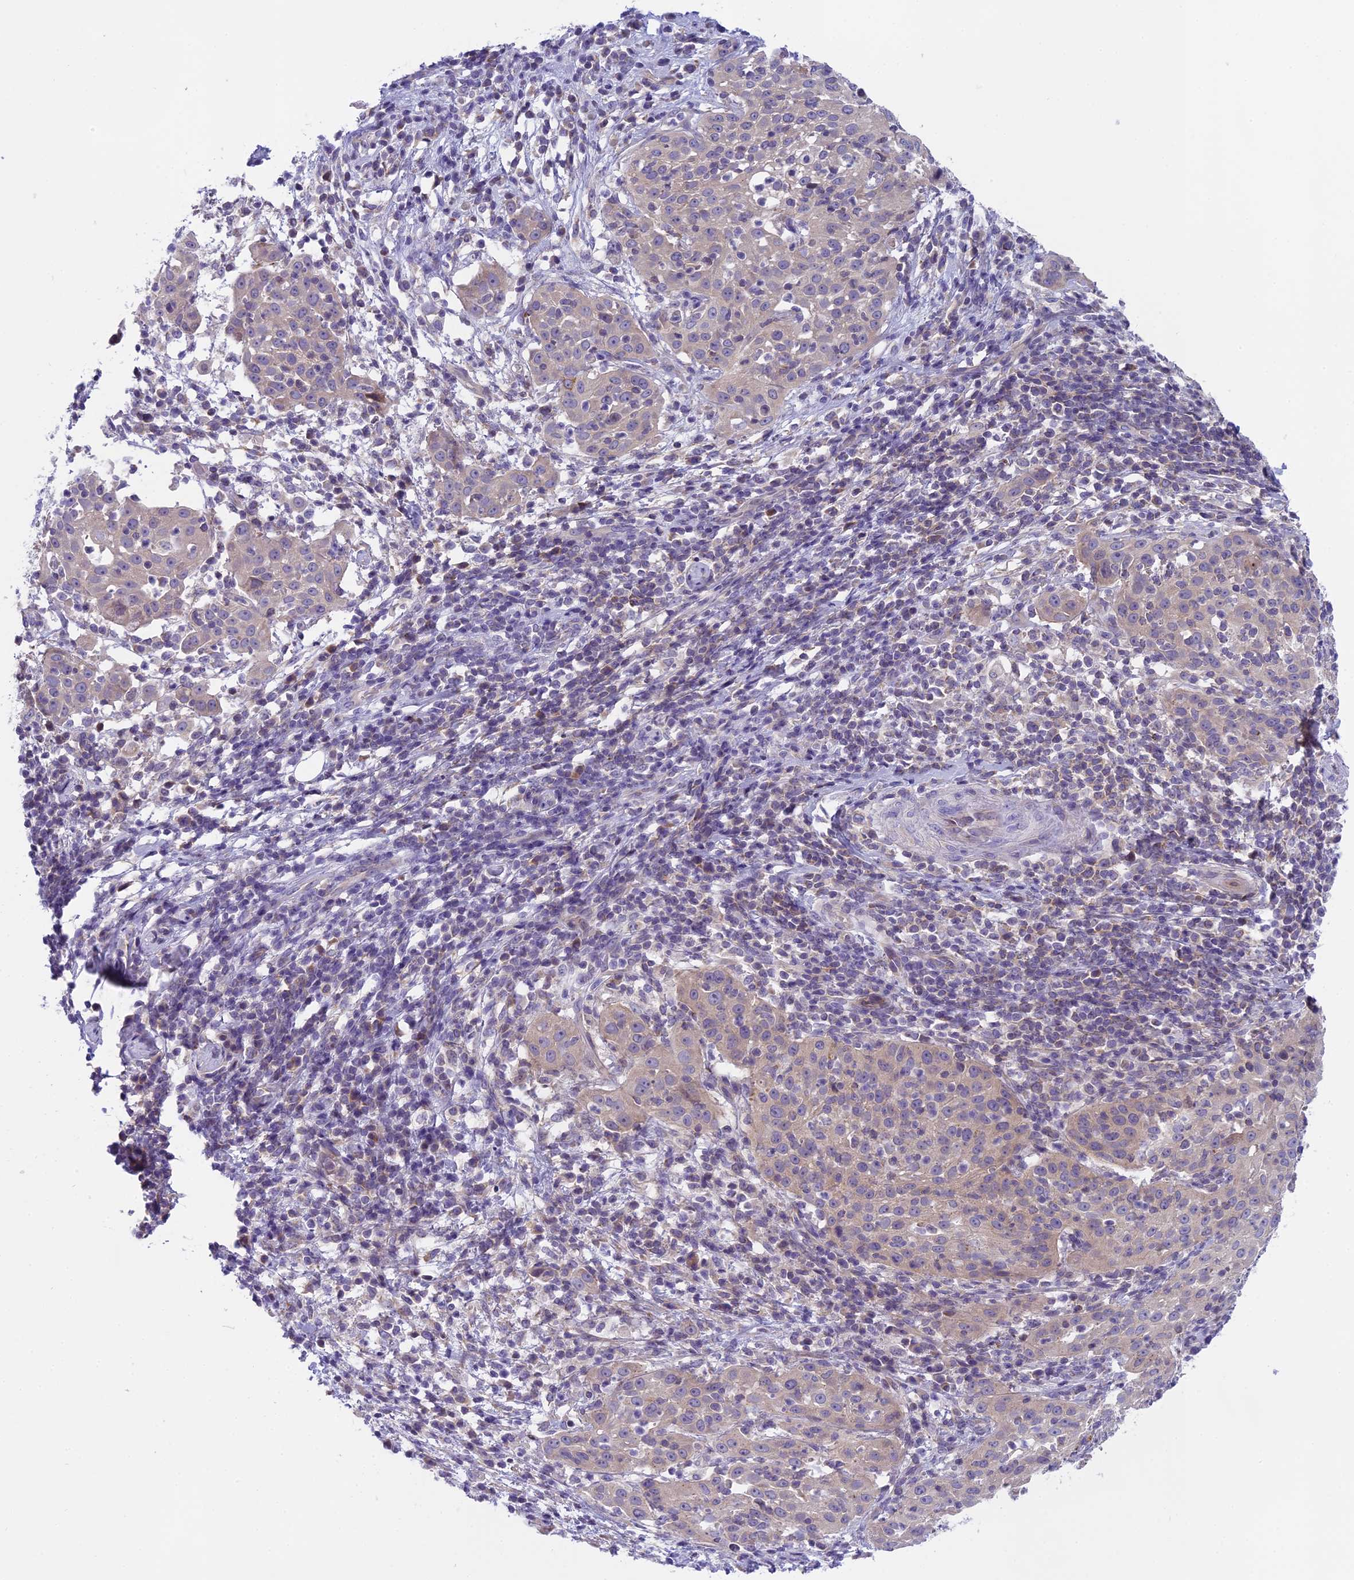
{"staining": {"intensity": "weak", "quantity": "25%-75%", "location": "cytoplasmic/membranous"}, "tissue": "cervical cancer", "cell_type": "Tumor cells", "image_type": "cancer", "snomed": [{"axis": "morphology", "description": "Squamous cell carcinoma, NOS"}, {"axis": "topography", "description": "Cervix"}], "caption": "A brown stain shows weak cytoplasmic/membranous staining of a protein in human cervical cancer tumor cells.", "gene": "ARHGEF37", "patient": {"sex": "female", "age": 57}}